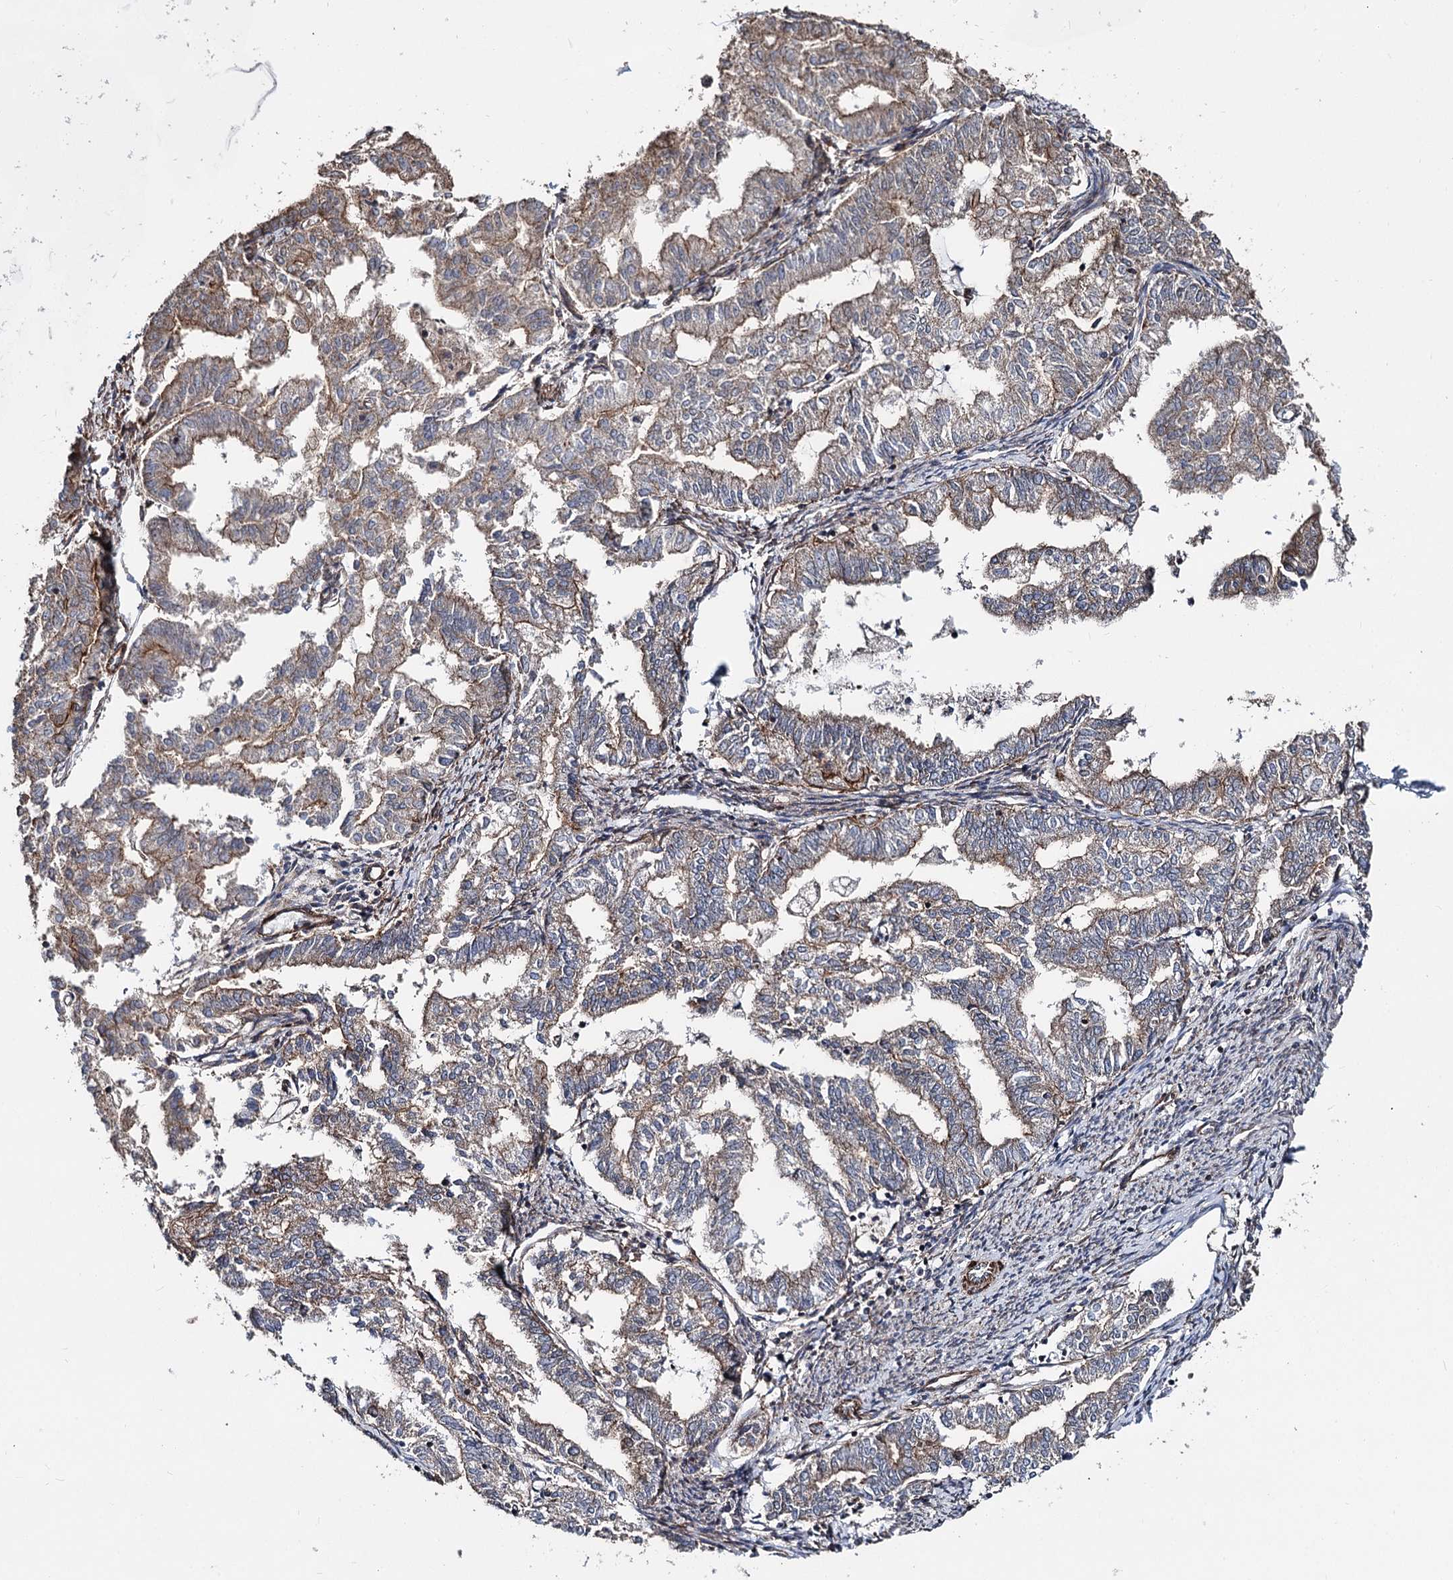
{"staining": {"intensity": "moderate", "quantity": "25%-75%", "location": "cytoplasmic/membranous"}, "tissue": "endometrial cancer", "cell_type": "Tumor cells", "image_type": "cancer", "snomed": [{"axis": "morphology", "description": "Adenocarcinoma, NOS"}, {"axis": "topography", "description": "Endometrium"}], "caption": "This is an image of immunohistochemistry staining of endometrial cancer (adenocarcinoma), which shows moderate positivity in the cytoplasmic/membranous of tumor cells.", "gene": "ITFG2", "patient": {"sex": "female", "age": 79}}